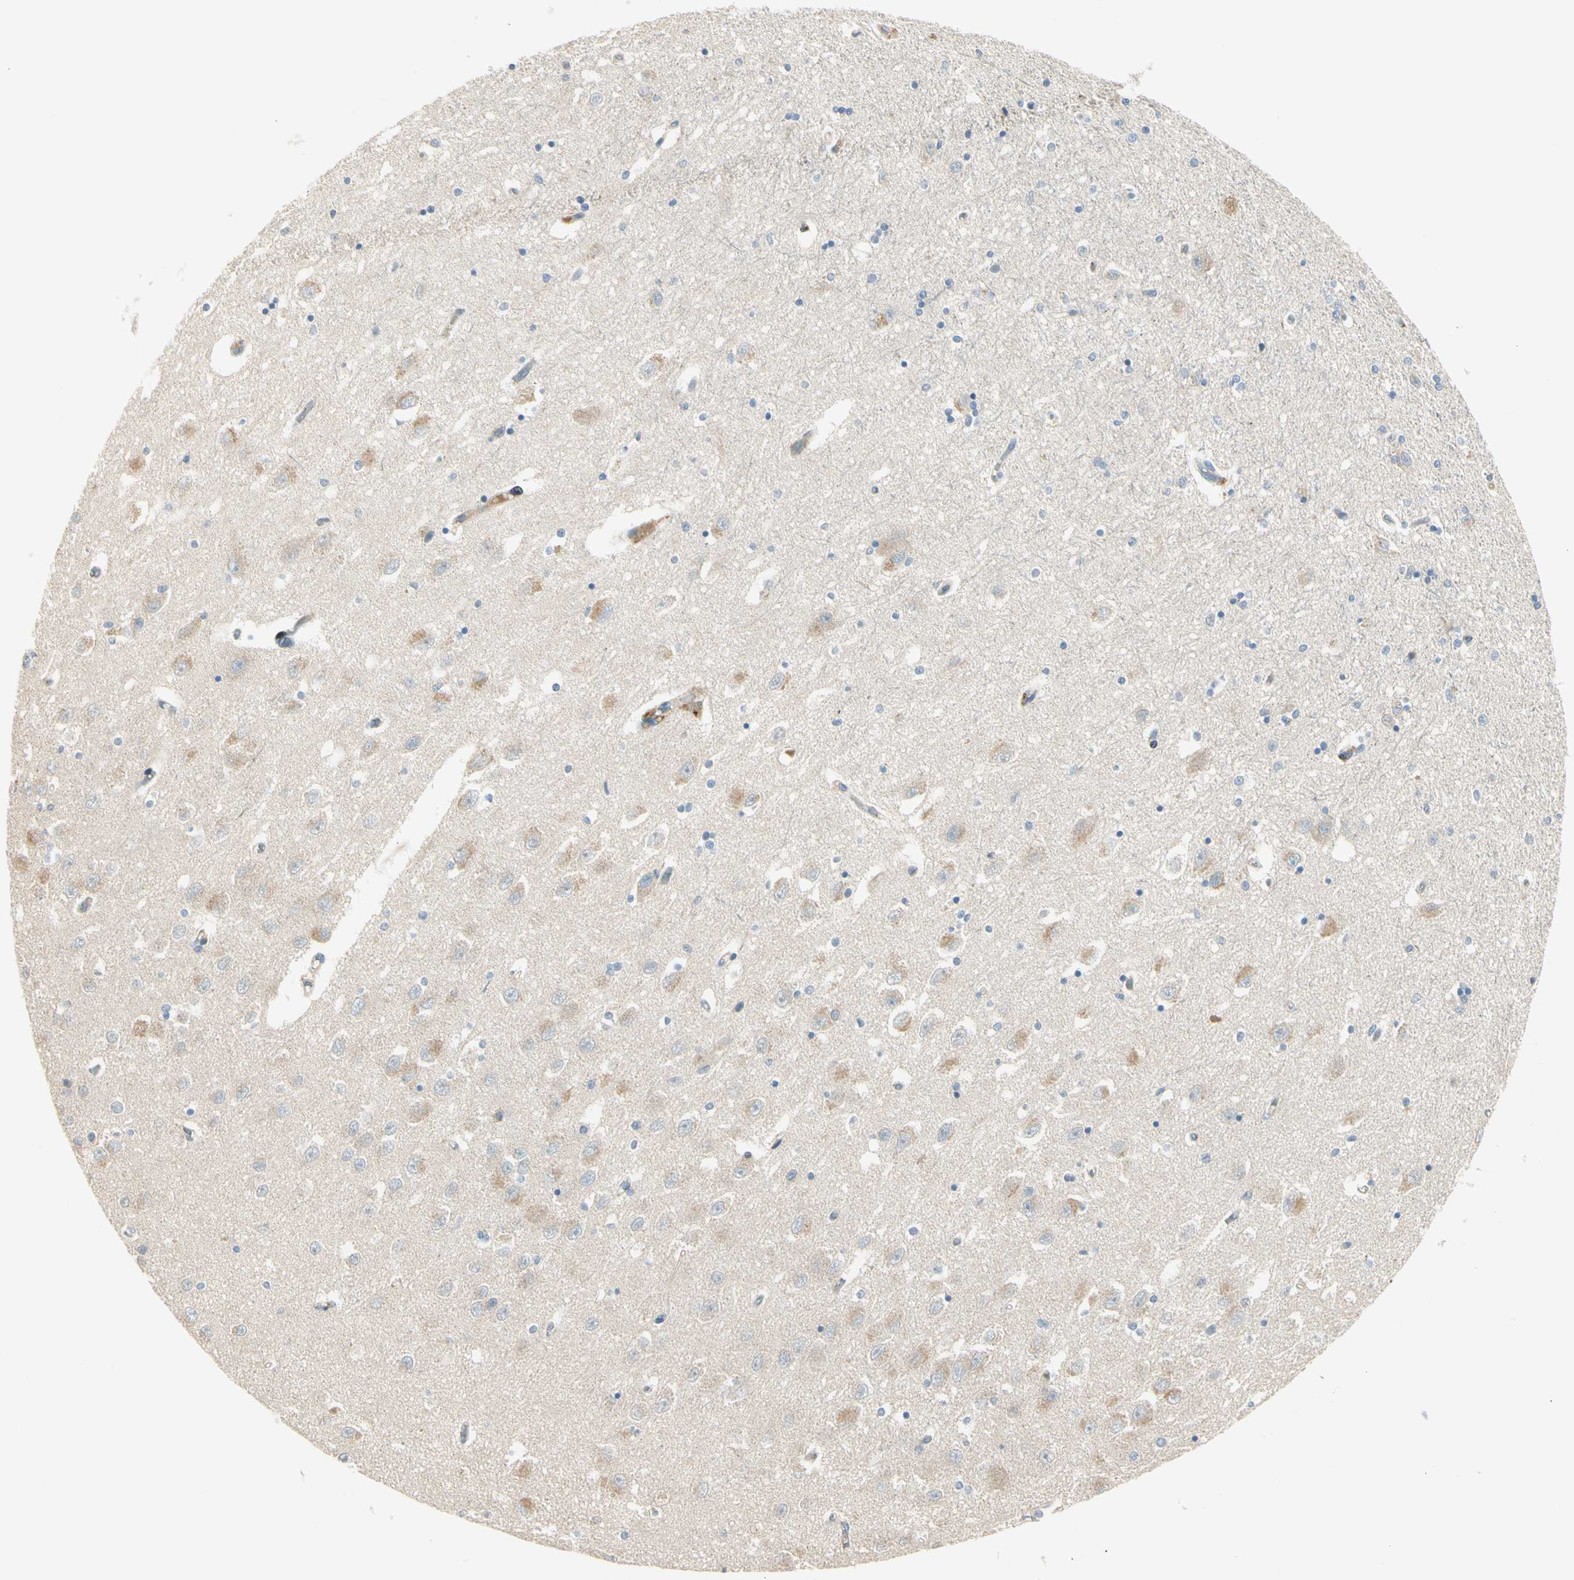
{"staining": {"intensity": "negative", "quantity": "none", "location": "none"}, "tissue": "hippocampus", "cell_type": "Glial cells", "image_type": "normal", "snomed": [{"axis": "morphology", "description": "Normal tissue, NOS"}, {"axis": "topography", "description": "Hippocampus"}], "caption": "Immunohistochemistry micrograph of normal hippocampus: hippocampus stained with DAB (3,3'-diaminobenzidine) reveals no significant protein staining in glial cells.", "gene": "ADGRA3", "patient": {"sex": "female", "age": 54}}